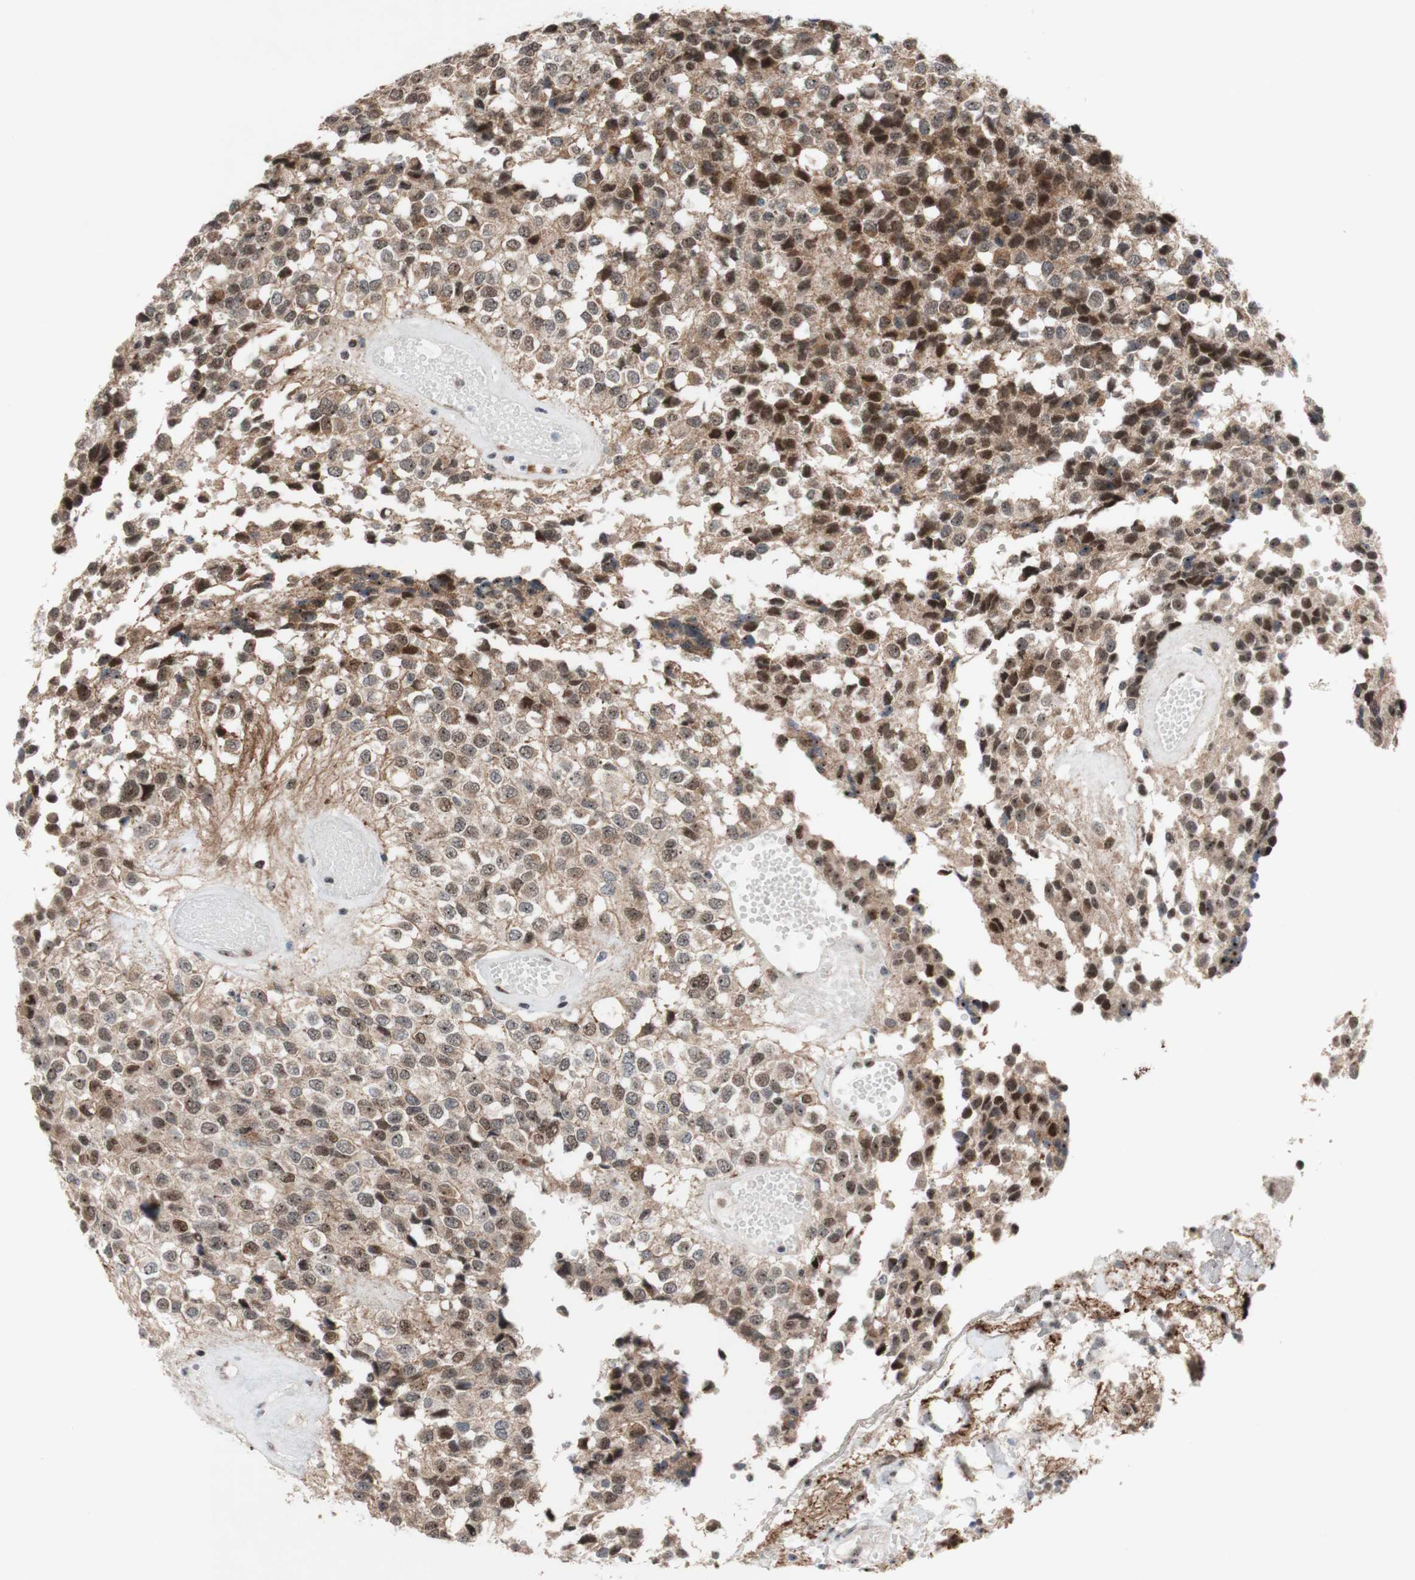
{"staining": {"intensity": "moderate", "quantity": ">75%", "location": "nuclear"}, "tissue": "glioma", "cell_type": "Tumor cells", "image_type": "cancer", "snomed": [{"axis": "morphology", "description": "Glioma, malignant, High grade"}, {"axis": "topography", "description": "Brain"}], "caption": "IHC staining of malignant glioma (high-grade), which exhibits medium levels of moderate nuclear positivity in about >75% of tumor cells indicating moderate nuclear protein staining. The staining was performed using DAB (brown) for protein detection and nuclei were counterstained in hematoxylin (blue).", "gene": "POLR1A", "patient": {"sex": "male", "age": 32}}